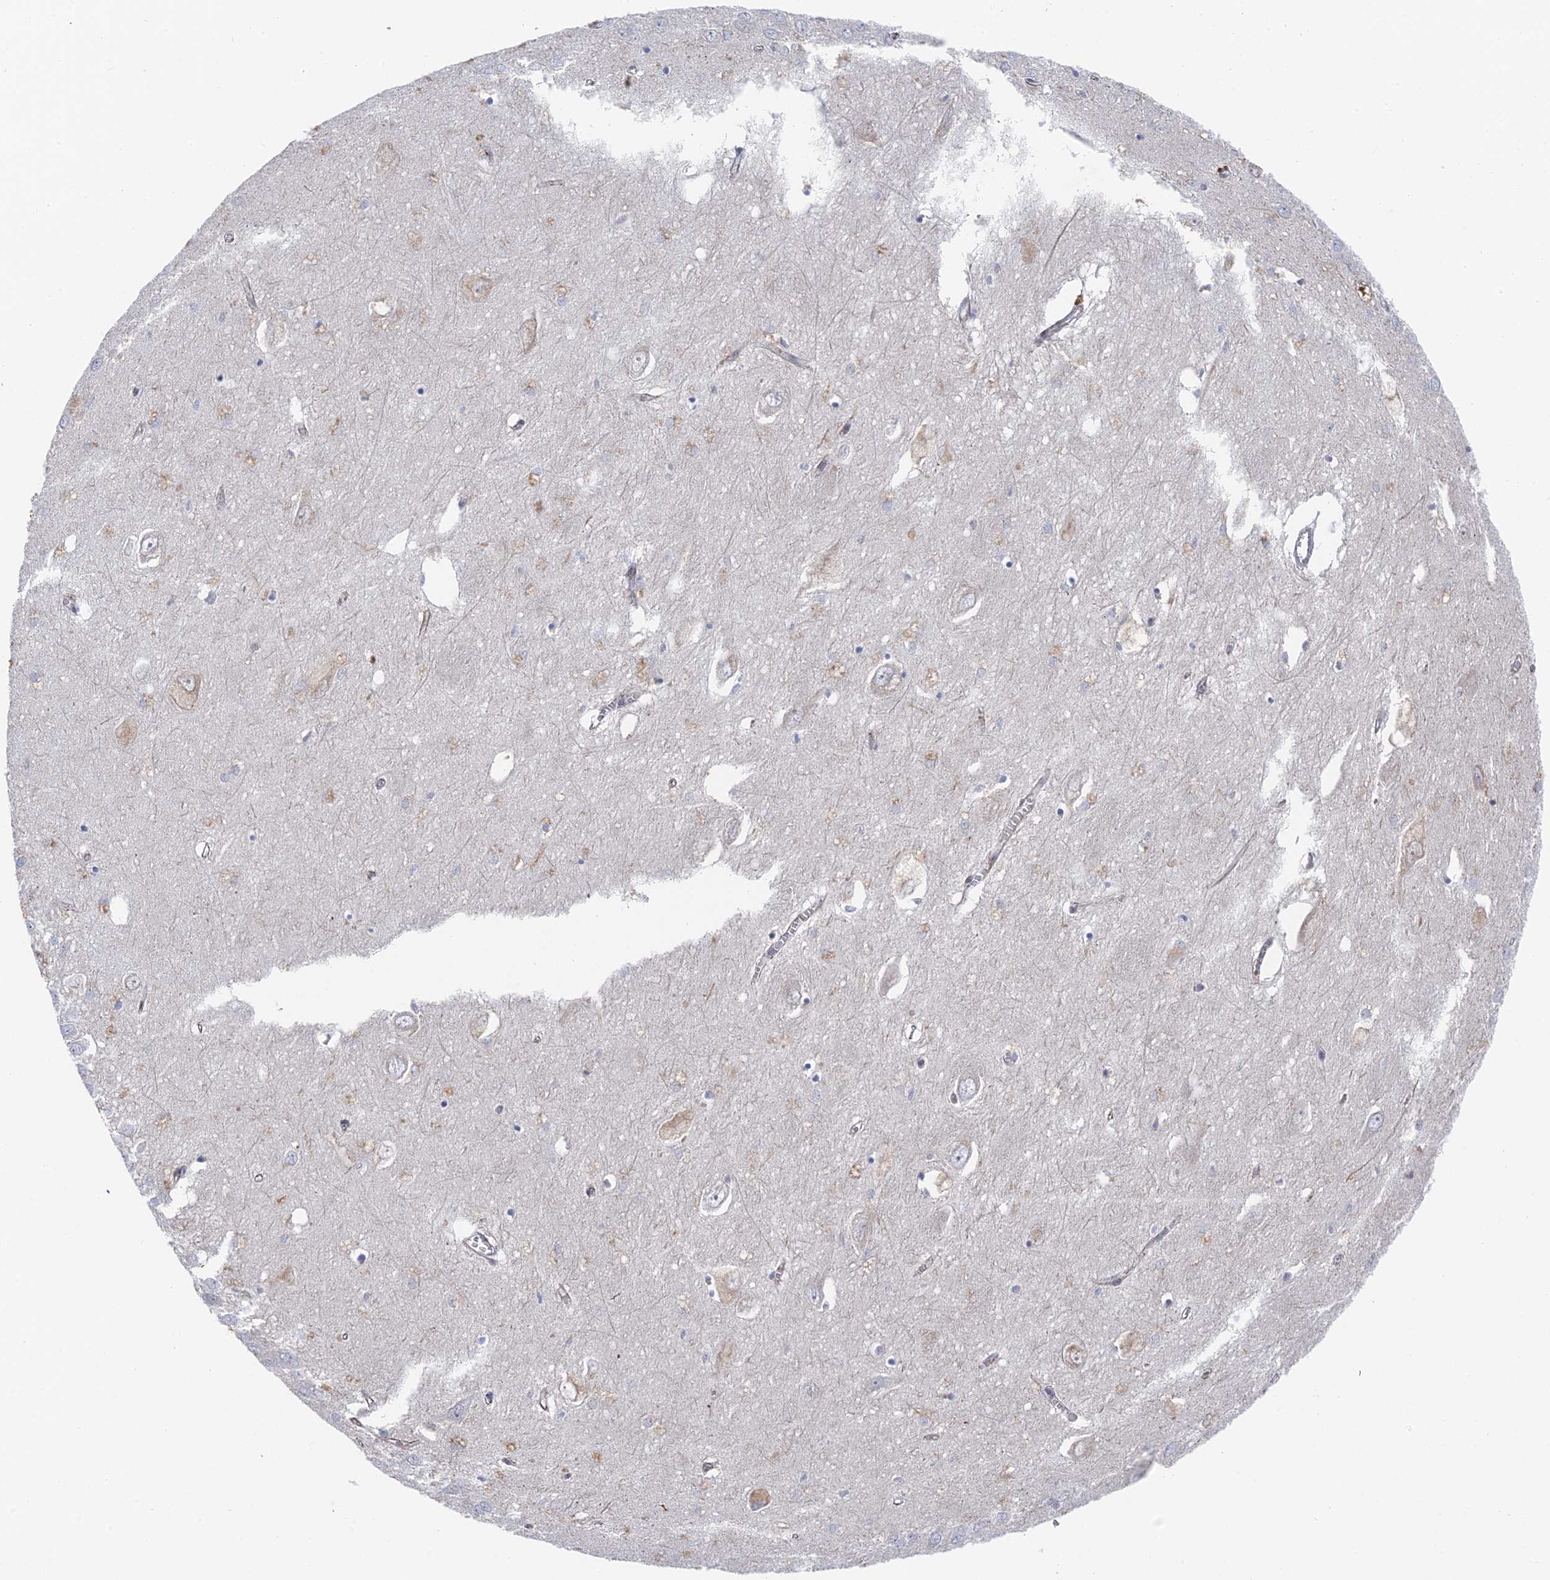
{"staining": {"intensity": "negative", "quantity": "none", "location": "none"}, "tissue": "hippocampus", "cell_type": "Glial cells", "image_type": "normal", "snomed": [{"axis": "morphology", "description": "Normal tissue, NOS"}, {"axis": "topography", "description": "Hippocampus"}], "caption": "Immunohistochemical staining of unremarkable human hippocampus reveals no significant staining in glial cells. (DAB immunohistochemistry, high magnification).", "gene": "CFAP92", "patient": {"sex": "female", "age": 64}}